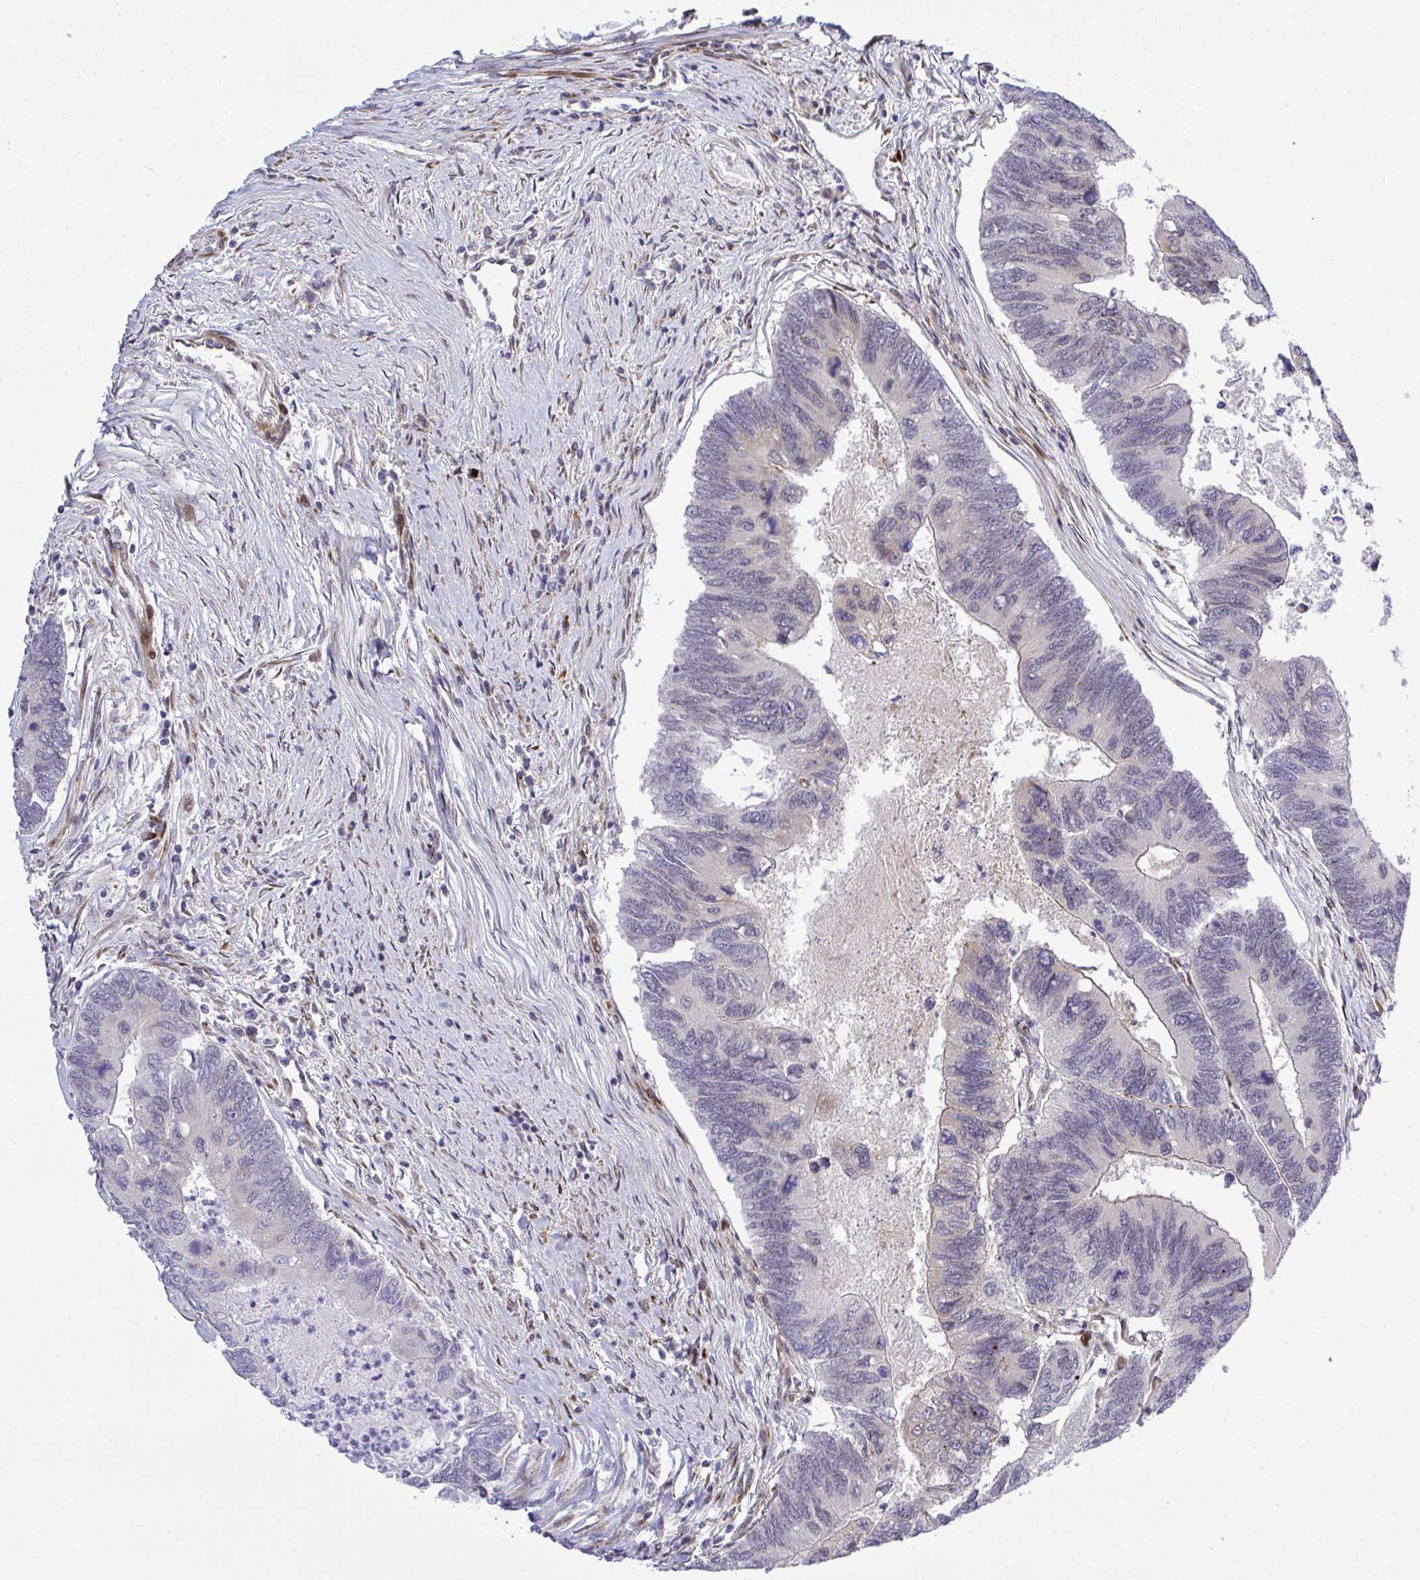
{"staining": {"intensity": "moderate", "quantity": "<25%", "location": "cytoplasmic/membranous"}, "tissue": "colorectal cancer", "cell_type": "Tumor cells", "image_type": "cancer", "snomed": [{"axis": "morphology", "description": "Adenocarcinoma, NOS"}, {"axis": "topography", "description": "Colon"}], "caption": "An IHC micrograph of neoplastic tissue is shown. Protein staining in brown highlights moderate cytoplasmic/membranous positivity in adenocarcinoma (colorectal) within tumor cells.", "gene": "CASTOR2", "patient": {"sex": "female", "age": 67}}